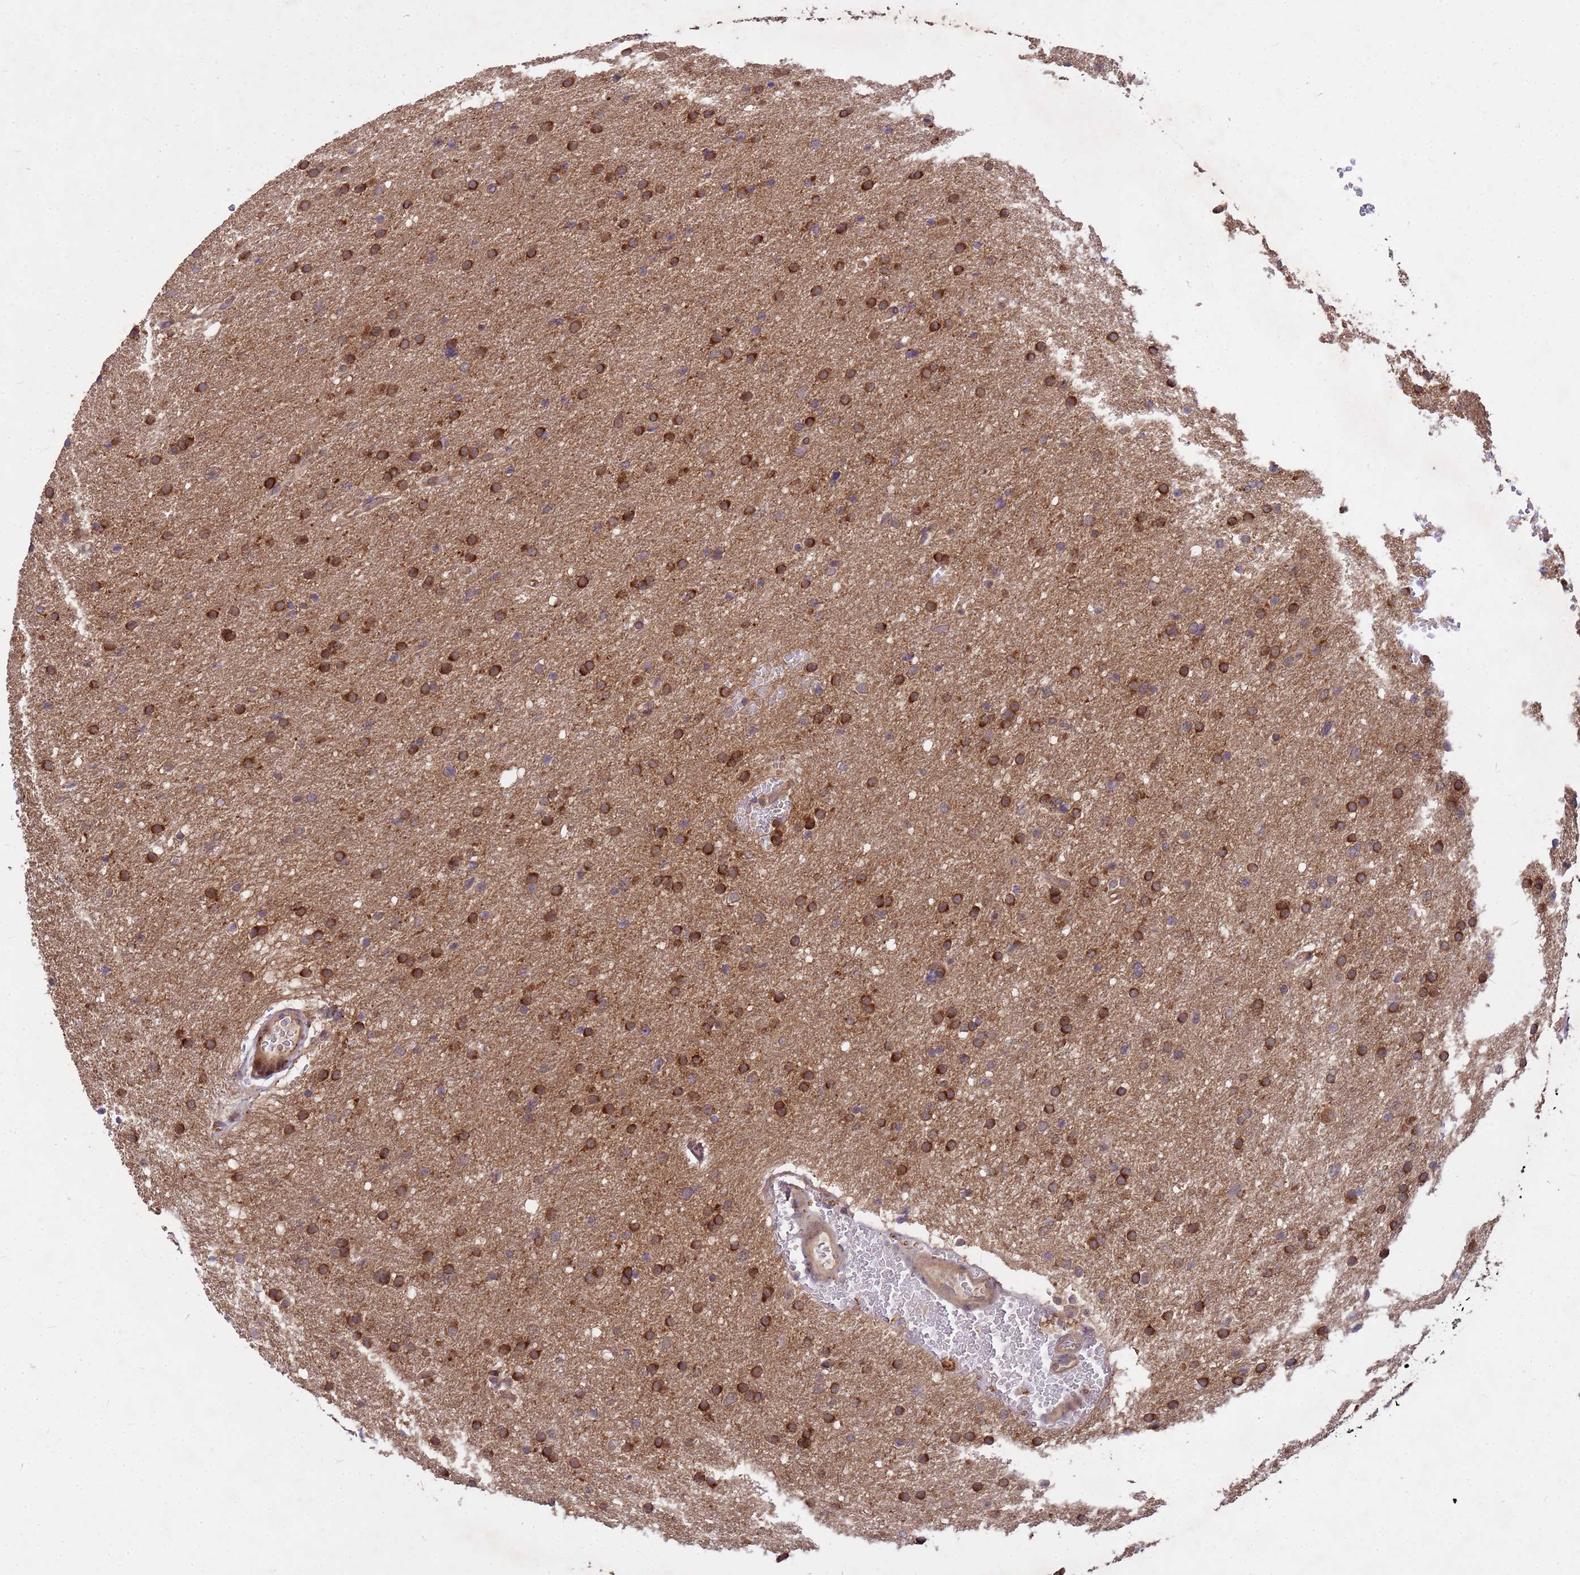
{"staining": {"intensity": "strong", "quantity": ">75%", "location": "cytoplasmic/membranous"}, "tissue": "glioma", "cell_type": "Tumor cells", "image_type": "cancer", "snomed": [{"axis": "morphology", "description": "Glioma, malignant, High grade"}, {"axis": "topography", "description": "Cerebral cortex"}], "caption": "Human glioma stained with a brown dye displays strong cytoplasmic/membranous positive expression in approximately >75% of tumor cells.", "gene": "PPP2CB", "patient": {"sex": "female", "age": 36}}